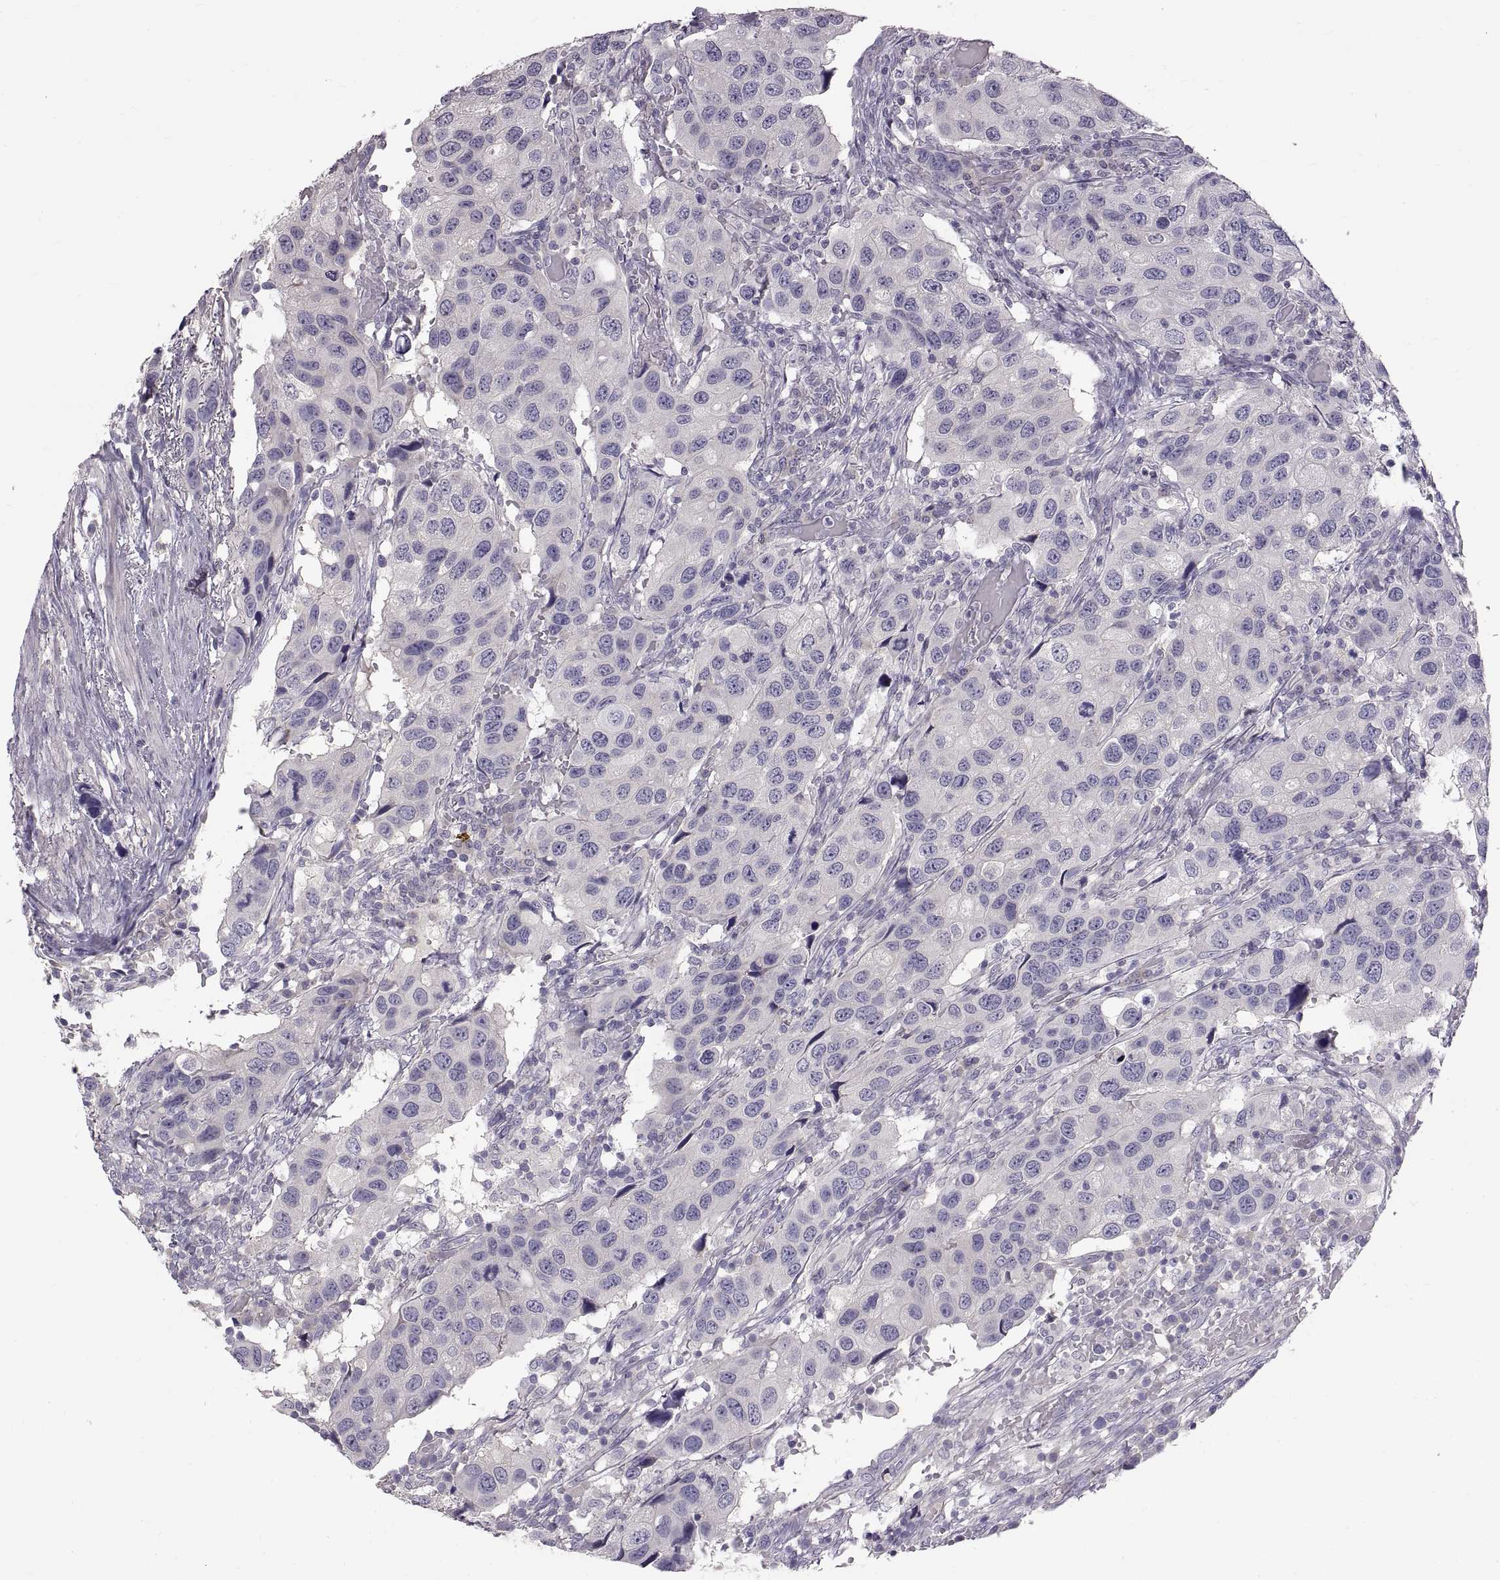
{"staining": {"intensity": "negative", "quantity": "none", "location": "none"}, "tissue": "urothelial cancer", "cell_type": "Tumor cells", "image_type": "cancer", "snomed": [{"axis": "morphology", "description": "Urothelial carcinoma, High grade"}, {"axis": "topography", "description": "Urinary bladder"}], "caption": "The image demonstrates no staining of tumor cells in urothelial carcinoma (high-grade). The staining was performed using DAB (3,3'-diaminobenzidine) to visualize the protein expression in brown, while the nuclei were stained in blue with hematoxylin (Magnification: 20x).", "gene": "WFDC8", "patient": {"sex": "male", "age": 79}}